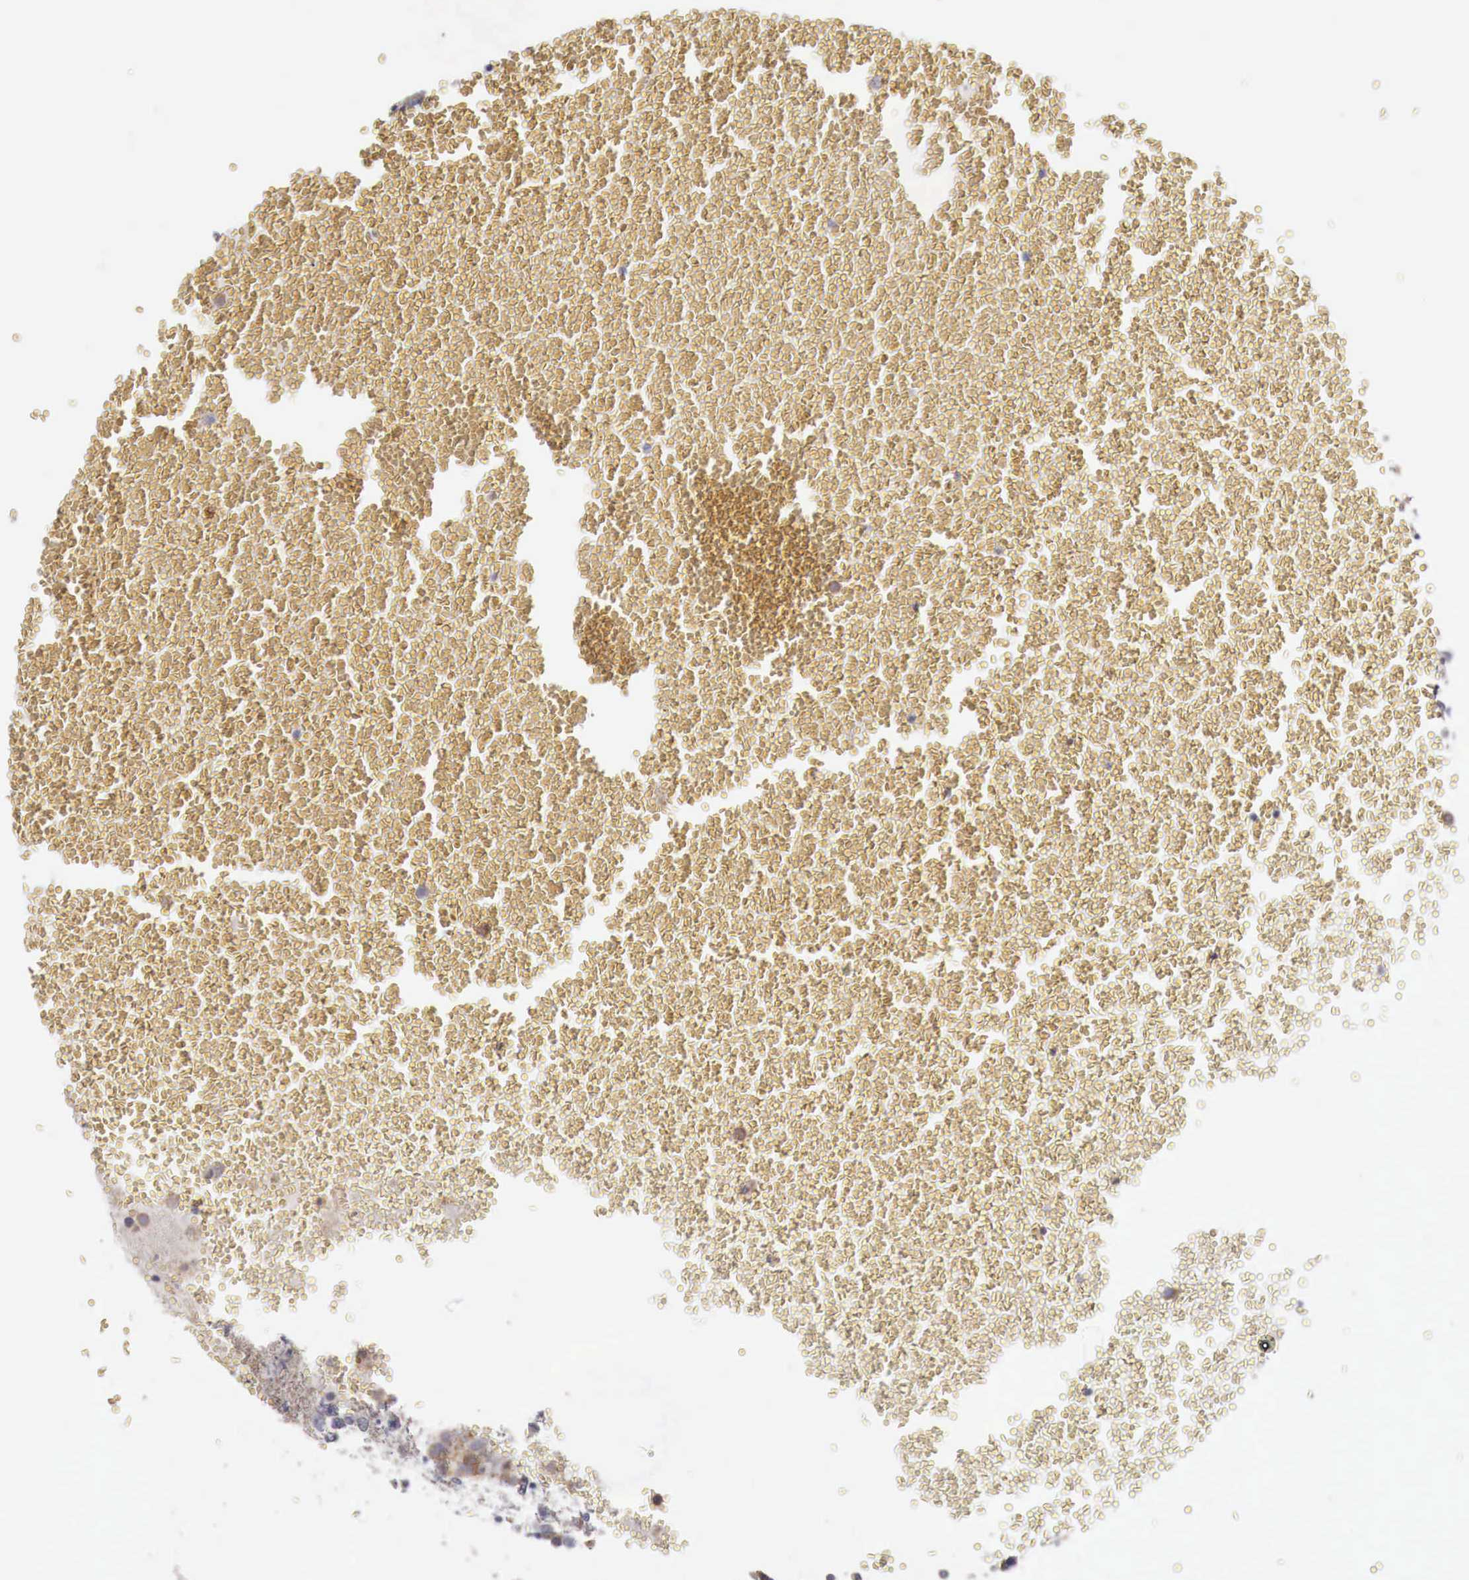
{"staining": {"intensity": "weak", "quantity": "25%-75%", "location": "cytoplasmic/membranous"}, "tissue": "testis cancer", "cell_type": "Tumor cells", "image_type": "cancer", "snomed": [{"axis": "morphology", "description": "Seminoma, NOS"}, {"axis": "topography", "description": "Testis"}], "caption": "Testis seminoma stained with a protein marker shows weak staining in tumor cells.", "gene": "NSDHL", "patient": {"sex": "male", "age": 71}}